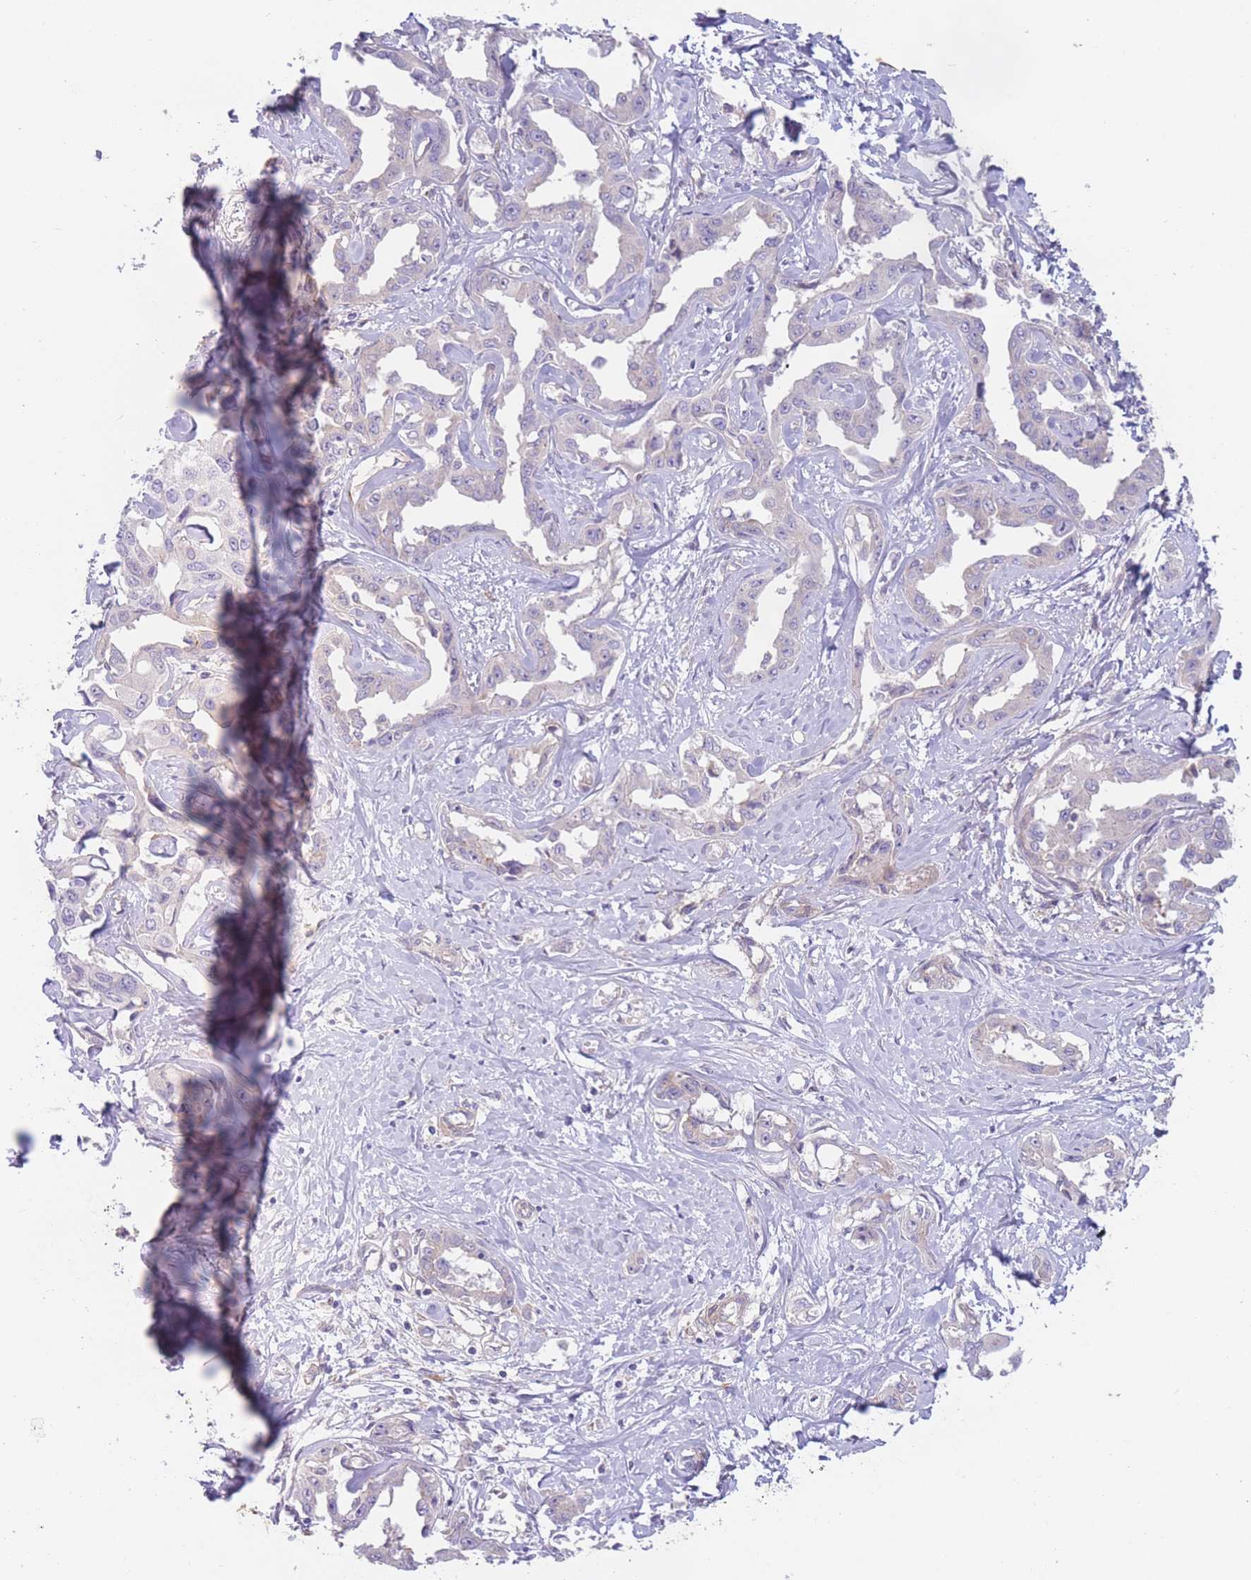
{"staining": {"intensity": "negative", "quantity": "none", "location": "none"}, "tissue": "liver cancer", "cell_type": "Tumor cells", "image_type": "cancer", "snomed": [{"axis": "morphology", "description": "Cholangiocarcinoma"}, {"axis": "topography", "description": "Liver"}], "caption": "The immunohistochemistry (IHC) photomicrograph has no significant staining in tumor cells of liver cholangiocarcinoma tissue.", "gene": "WDR93", "patient": {"sex": "male", "age": 59}}